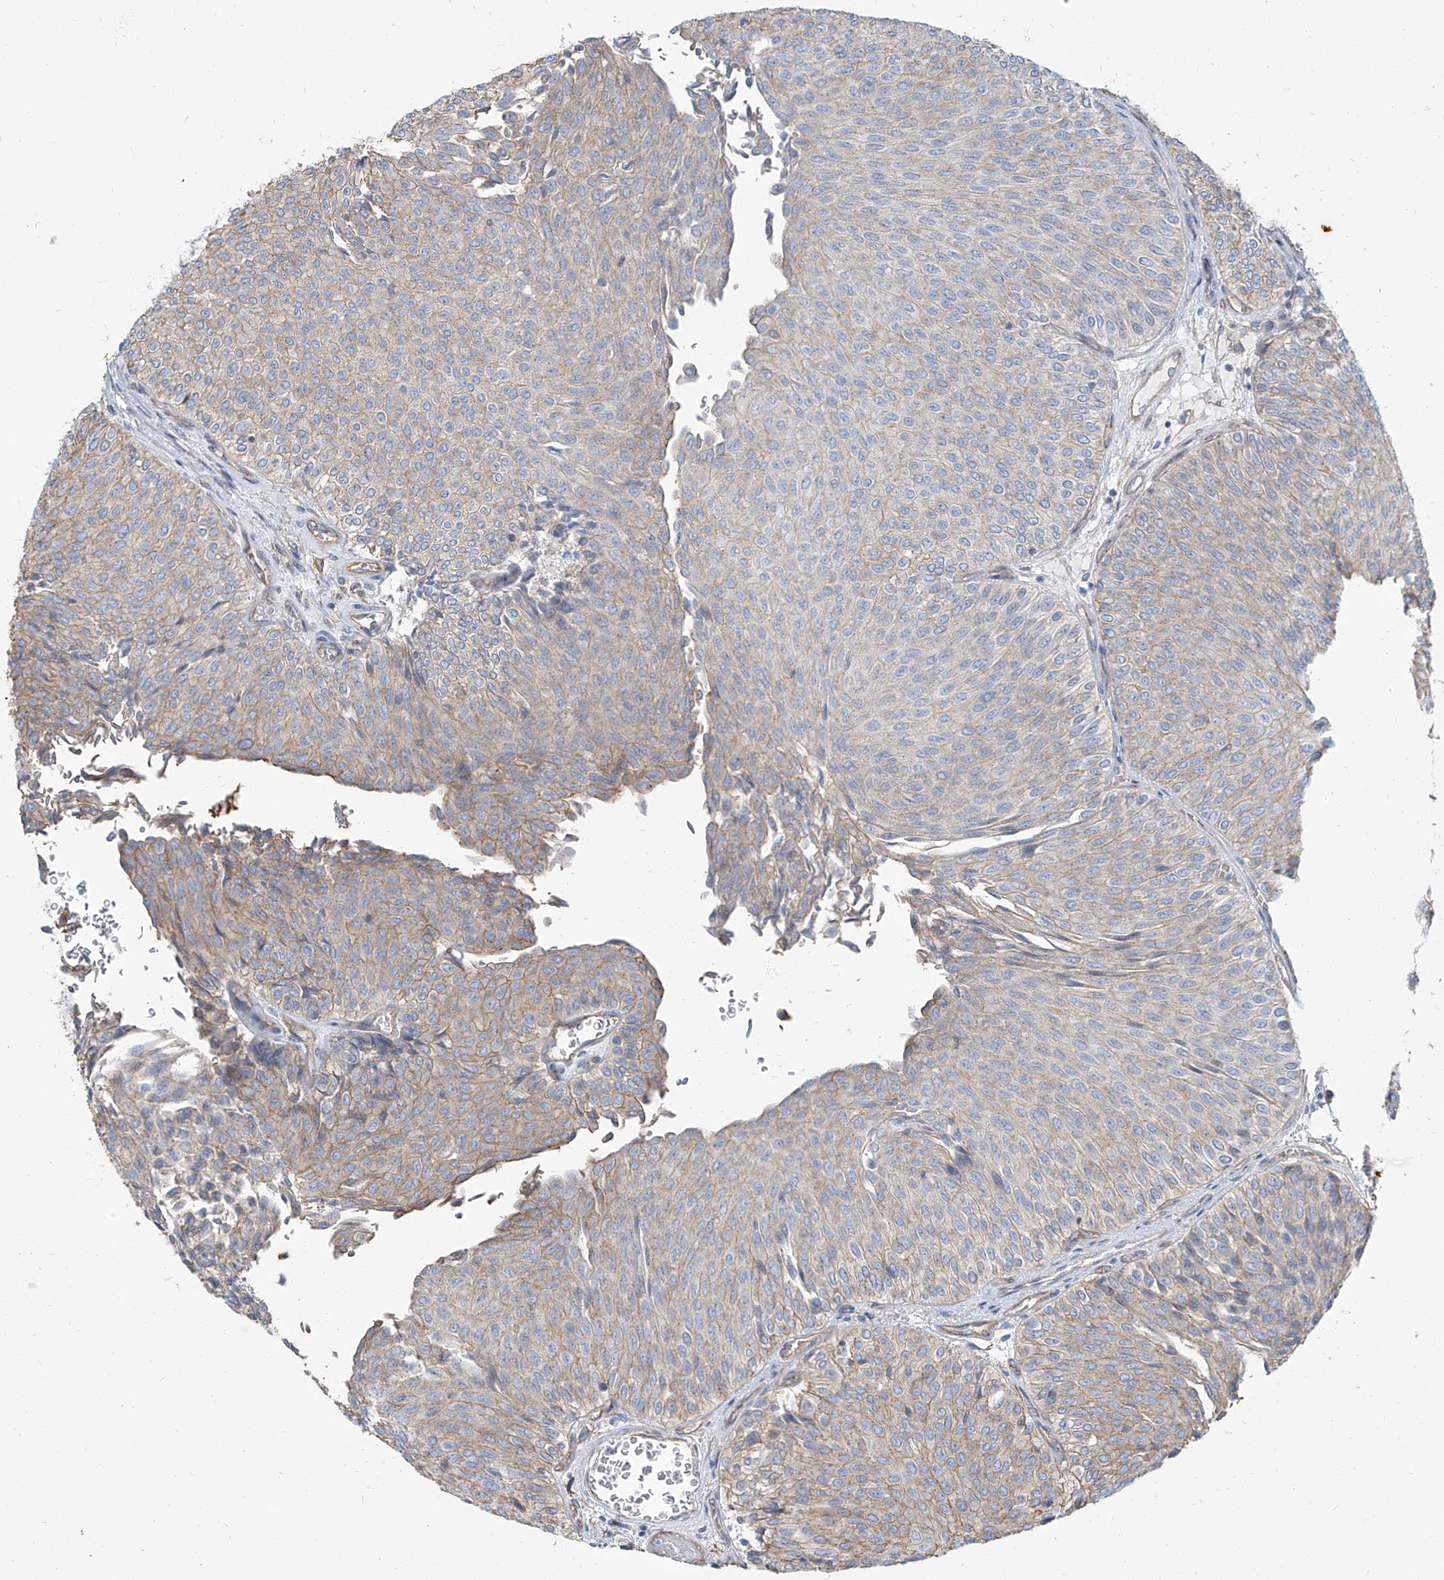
{"staining": {"intensity": "weak", "quantity": "25%-75%", "location": "cytoplasmic/membranous"}, "tissue": "urothelial cancer", "cell_type": "Tumor cells", "image_type": "cancer", "snomed": [{"axis": "morphology", "description": "Urothelial carcinoma, Low grade"}, {"axis": "topography", "description": "Urinary bladder"}], "caption": "Tumor cells reveal weak cytoplasmic/membranous expression in about 25%-75% of cells in low-grade urothelial carcinoma.", "gene": "TXLNB", "patient": {"sex": "male", "age": 78}}